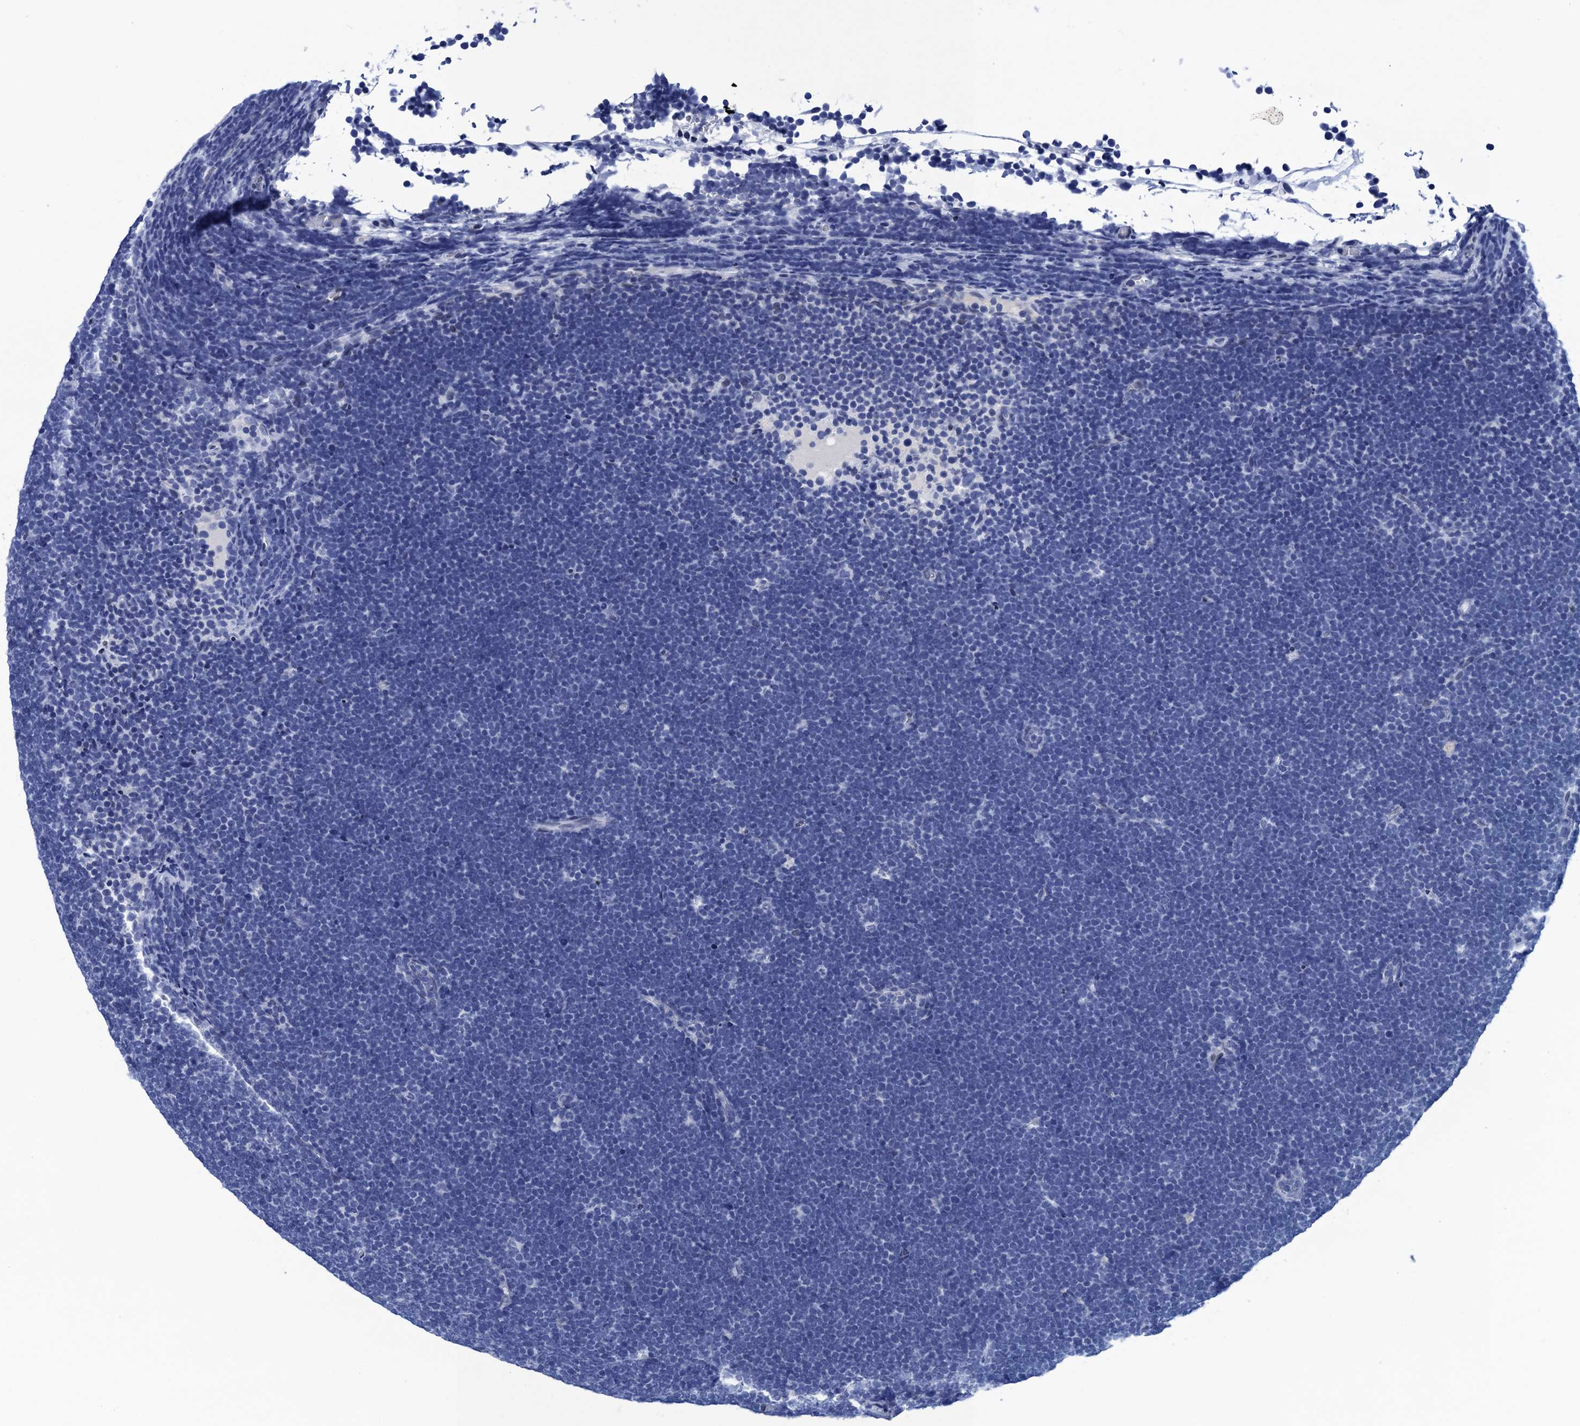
{"staining": {"intensity": "negative", "quantity": "none", "location": "none"}, "tissue": "lymphoma", "cell_type": "Tumor cells", "image_type": "cancer", "snomed": [{"axis": "morphology", "description": "Malignant lymphoma, non-Hodgkin's type, High grade"}, {"axis": "topography", "description": "Lymph node"}], "caption": "Immunohistochemistry photomicrograph of neoplastic tissue: high-grade malignant lymphoma, non-Hodgkin's type stained with DAB (3,3'-diaminobenzidine) shows no significant protein staining in tumor cells.", "gene": "METTL25", "patient": {"sex": "male", "age": 13}}